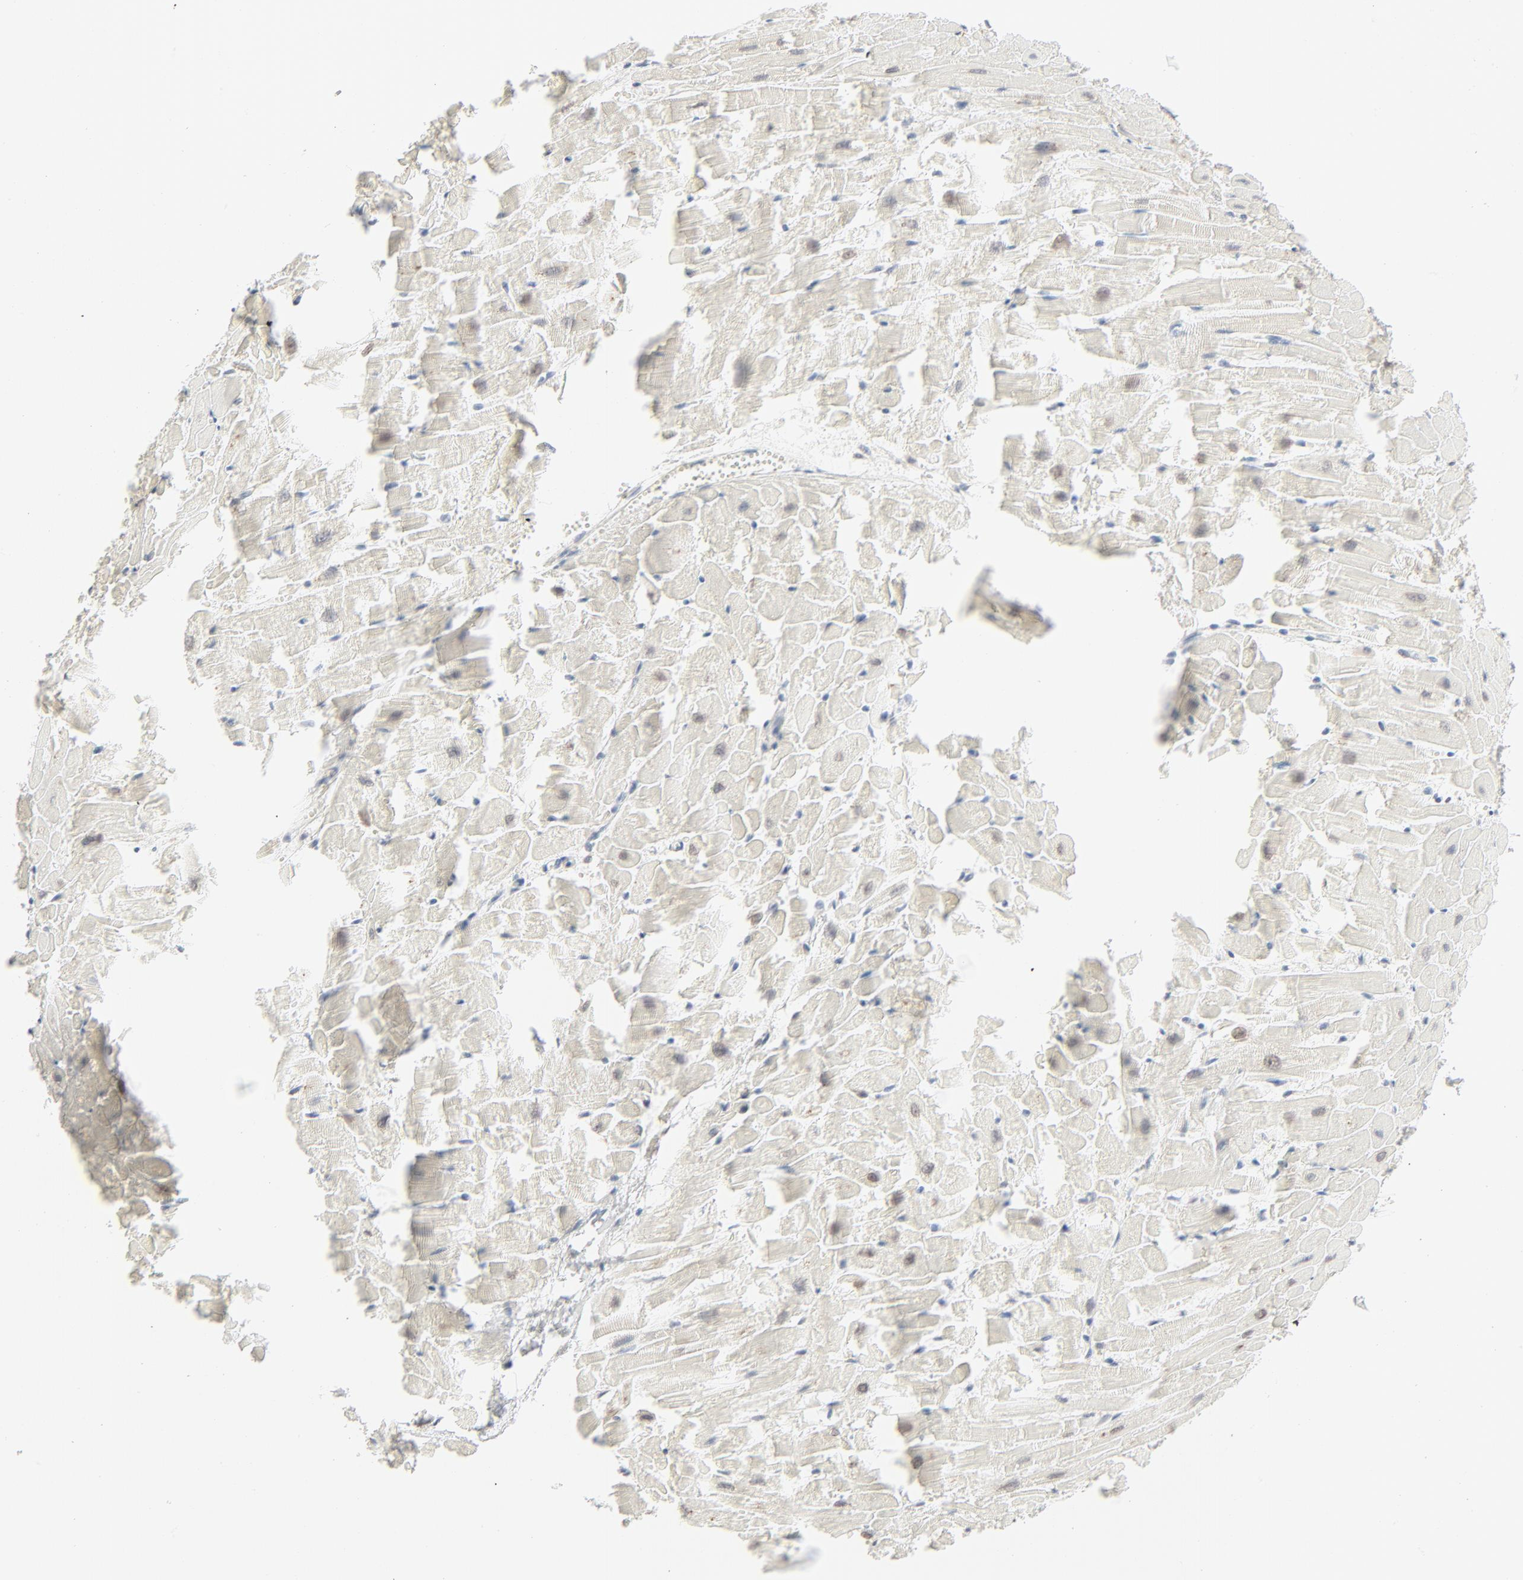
{"staining": {"intensity": "weak", "quantity": "25%-75%", "location": "cytoplasmic/membranous,nuclear"}, "tissue": "heart muscle", "cell_type": "Cardiomyocytes", "image_type": "normal", "snomed": [{"axis": "morphology", "description": "Normal tissue, NOS"}, {"axis": "topography", "description": "Heart"}], "caption": "Heart muscle stained with DAB IHC demonstrates low levels of weak cytoplasmic/membranous,nuclear staining in approximately 25%-75% of cardiomyocytes. The protein is shown in brown color, while the nuclei are stained blue.", "gene": "MAD1L1", "patient": {"sex": "female", "age": 19}}